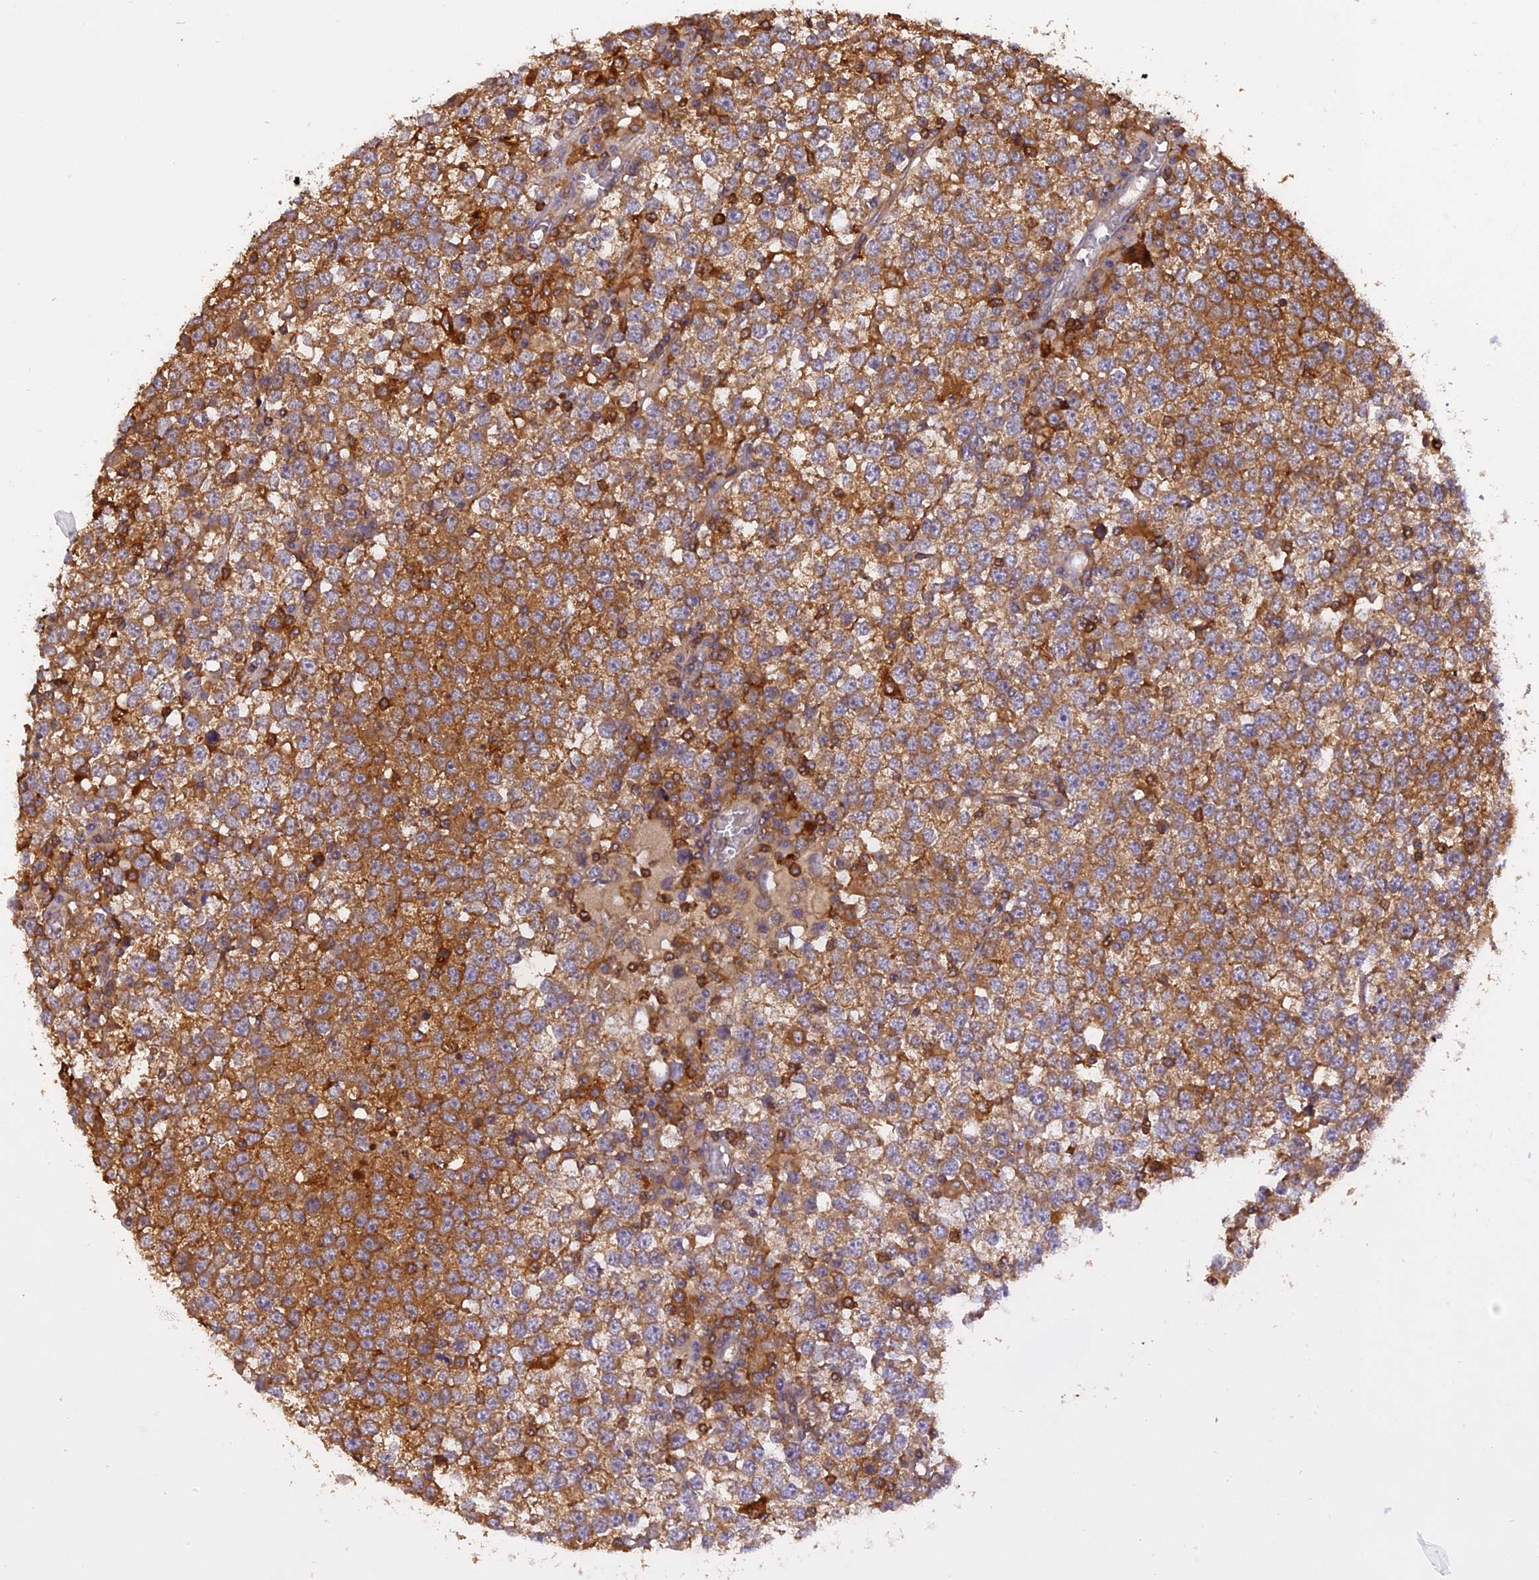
{"staining": {"intensity": "moderate", "quantity": ">75%", "location": "cytoplasmic/membranous"}, "tissue": "testis cancer", "cell_type": "Tumor cells", "image_type": "cancer", "snomed": [{"axis": "morphology", "description": "Seminoma, NOS"}, {"axis": "topography", "description": "Testis"}], "caption": "Immunohistochemical staining of testis seminoma demonstrates moderate cytoplasmic/membranous protein expression in about >75% of tumor cells.", "gene": "STOML1", "patient": {"sex": "male", "age": 65}}